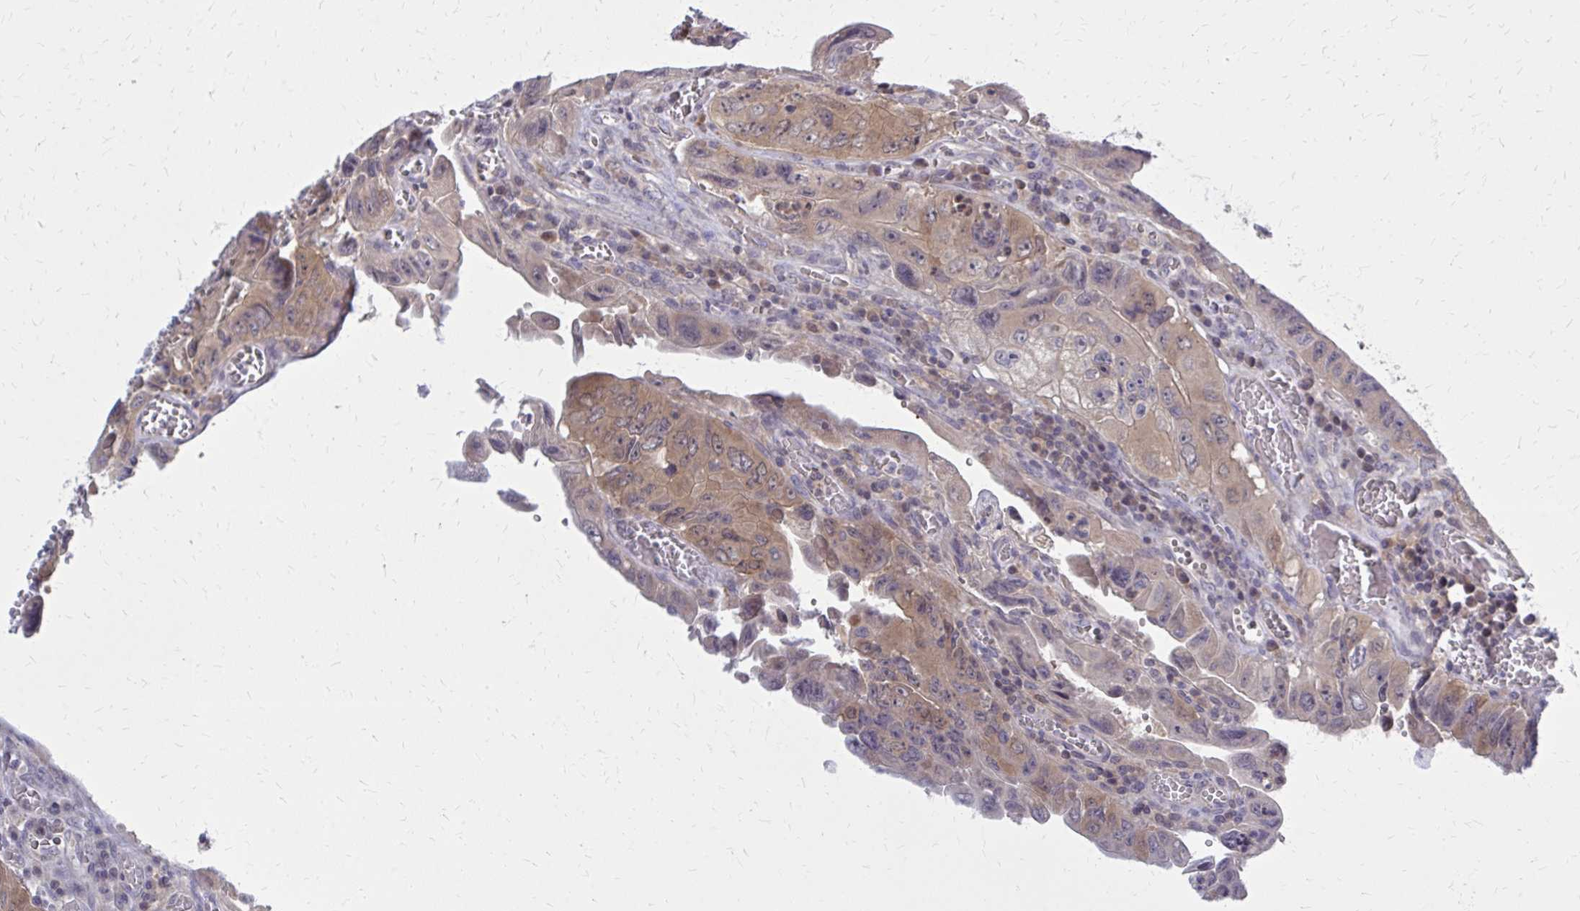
{"staining": {"intensity": "moderate", "quantity": ">75%", "location": "cytoplasmic/membranous"}, "tissue": "colorectal cancer", "cell_type": "Tumor cells", "image_type": "cancer", "snomed": [{"axis": "morphology", "description": "Adenocarcinoma, NOS"}, {"axis": "topography", "description": "Colon"}], "caption": "This is an image of immunohistochemistry (IHC) staining of colorectal cancer, which shows moderate staining in the cytoplasmic/membranous of tumor cells.", "gene": "DBI", "patient": {"sex": "female", "age": 84}}